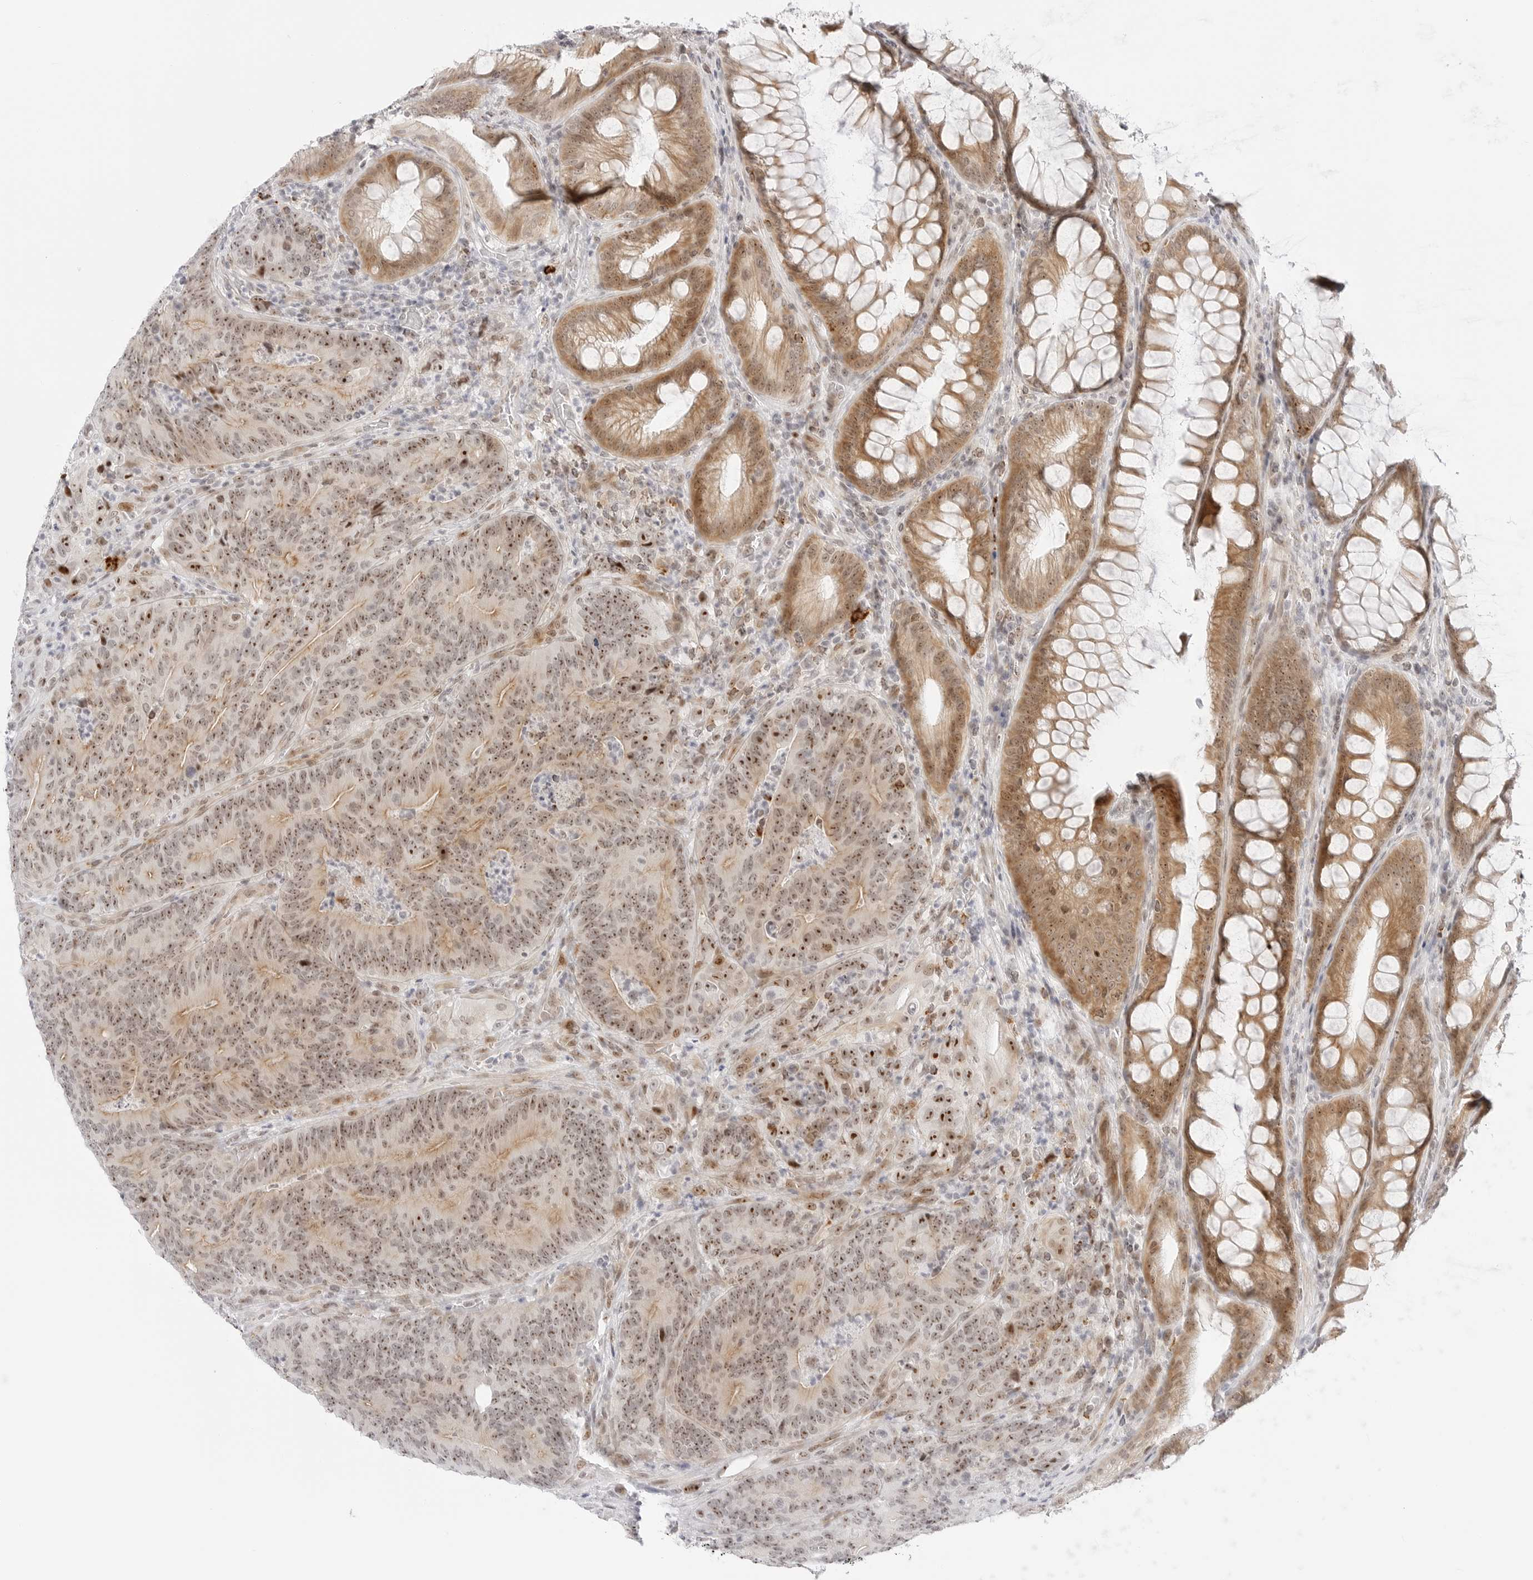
{"staining": {"intensity": "moderate", "quantity": ">75%", "location": "cytoplasmic/membranous,nuclear"}, "tissue": "colorectal cancer", "cell_type": "Tumor cells", "image_type": "cancer", "snomed": [{"axis": "morphology", "description": "Normal tissue, NOS"}, {"axis": "topography", "description": "Colon"}], "caption": "Protein staining of colorectal cancer tissue shows moderate cytoplasmic/membranous and nuclear expression in about >75% of tumor cells. Immunohistochemistry stains the protein in brown and the nuclei are stained blue.", "gene": "HIPK3", "patient": {"sex": "female", "age": 82}}